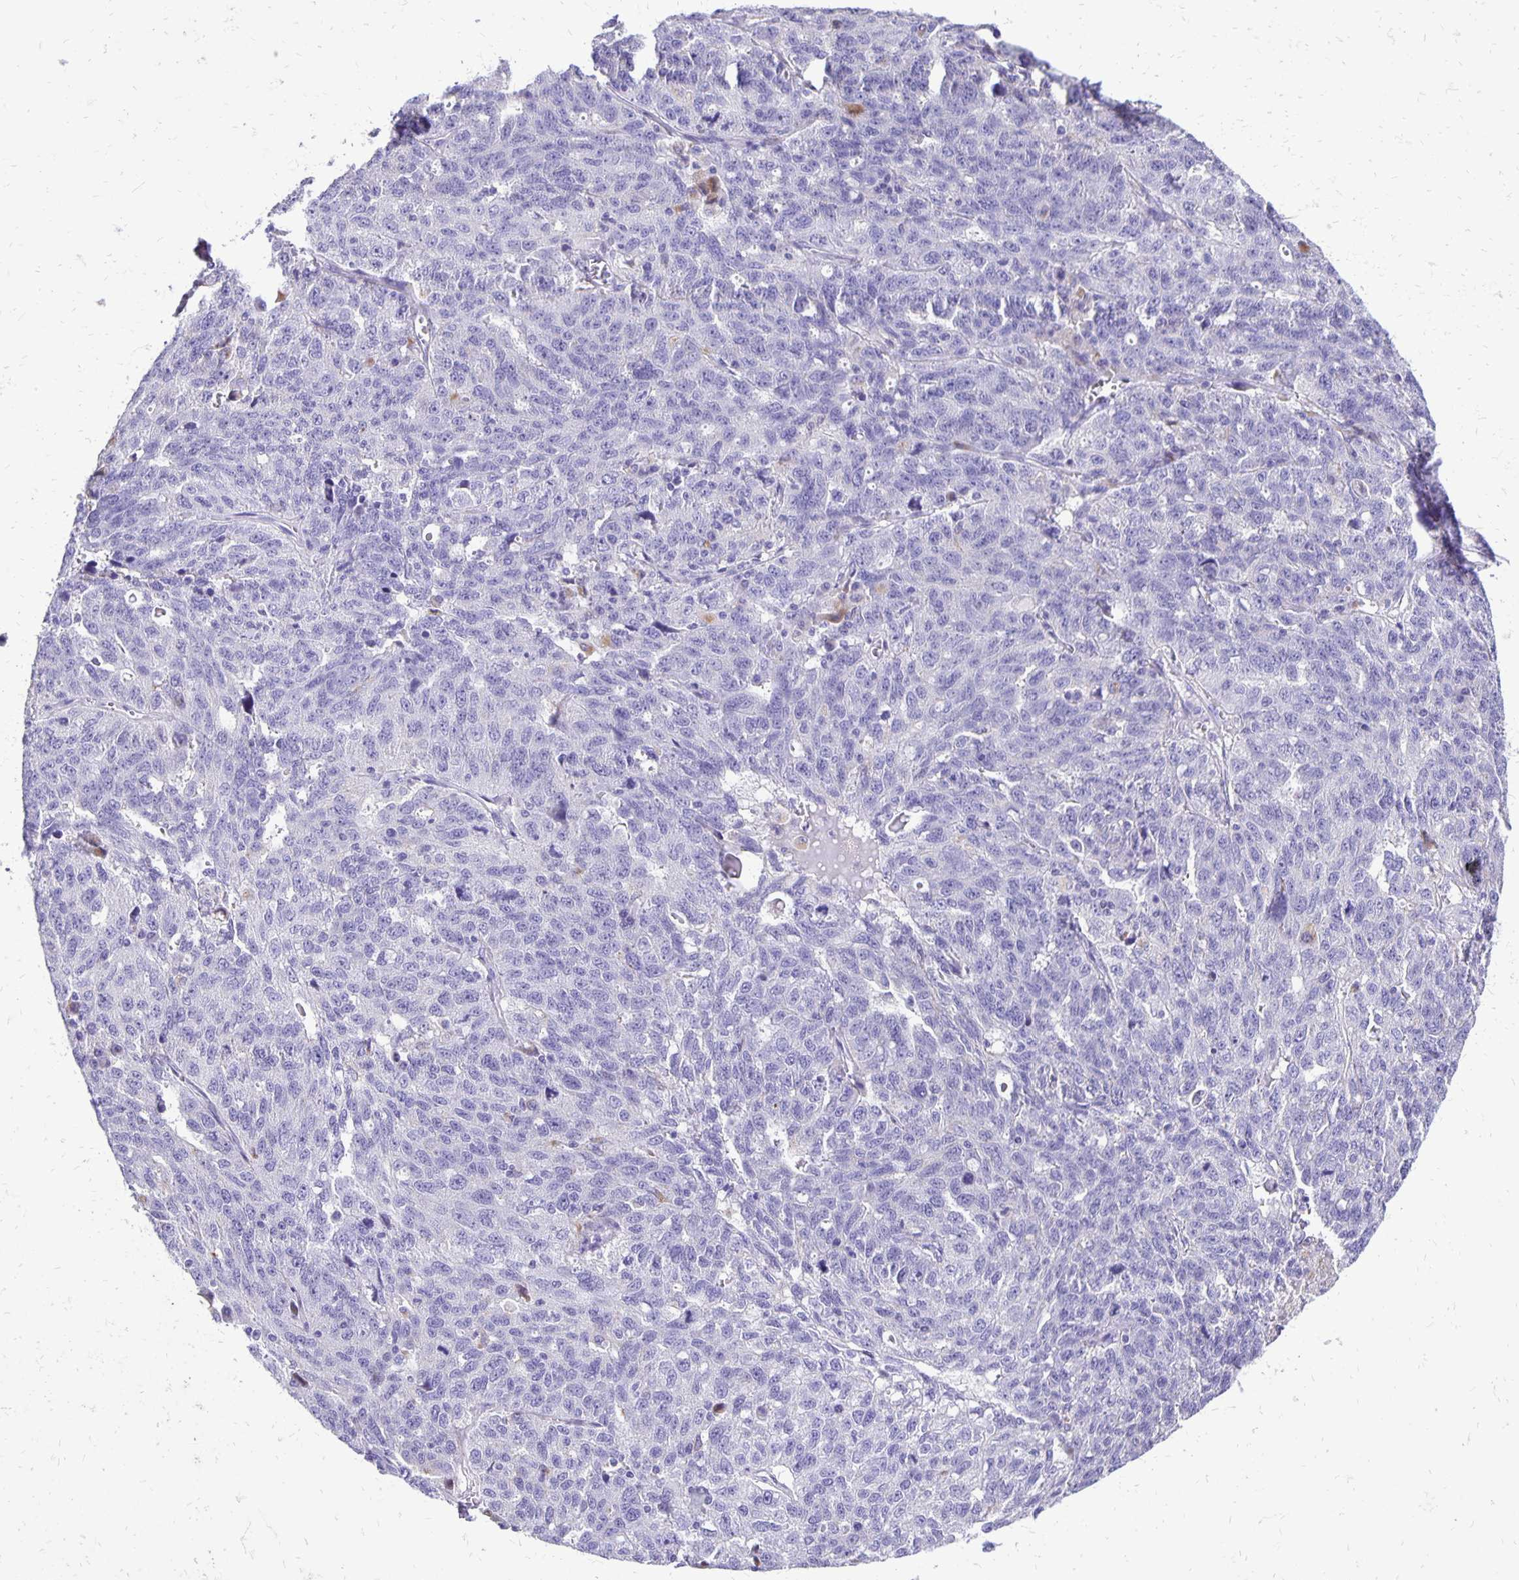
{"staining": {"intensity": "negative", "quantity": "none", "location": "none"}, "tissue": "ovarian cancer", "cell_type": "Tumor cells", "image_type": "cancer", "snomed": [{"axis": "morphology", "description": "Cystadenocarcinoma, serous, NOS"}, {"axis": "topography", "description": "Ovary"}], "caption": "IHC image of neoplastic tissue: ovarian serous cystadenocarcinoma stained with DAB (3,3'-diaminobenzidine) exhibits no significant protein staining in tumor cells.", "gene": "EIF5A", "patient": {"sex": "female", "age": 71}}